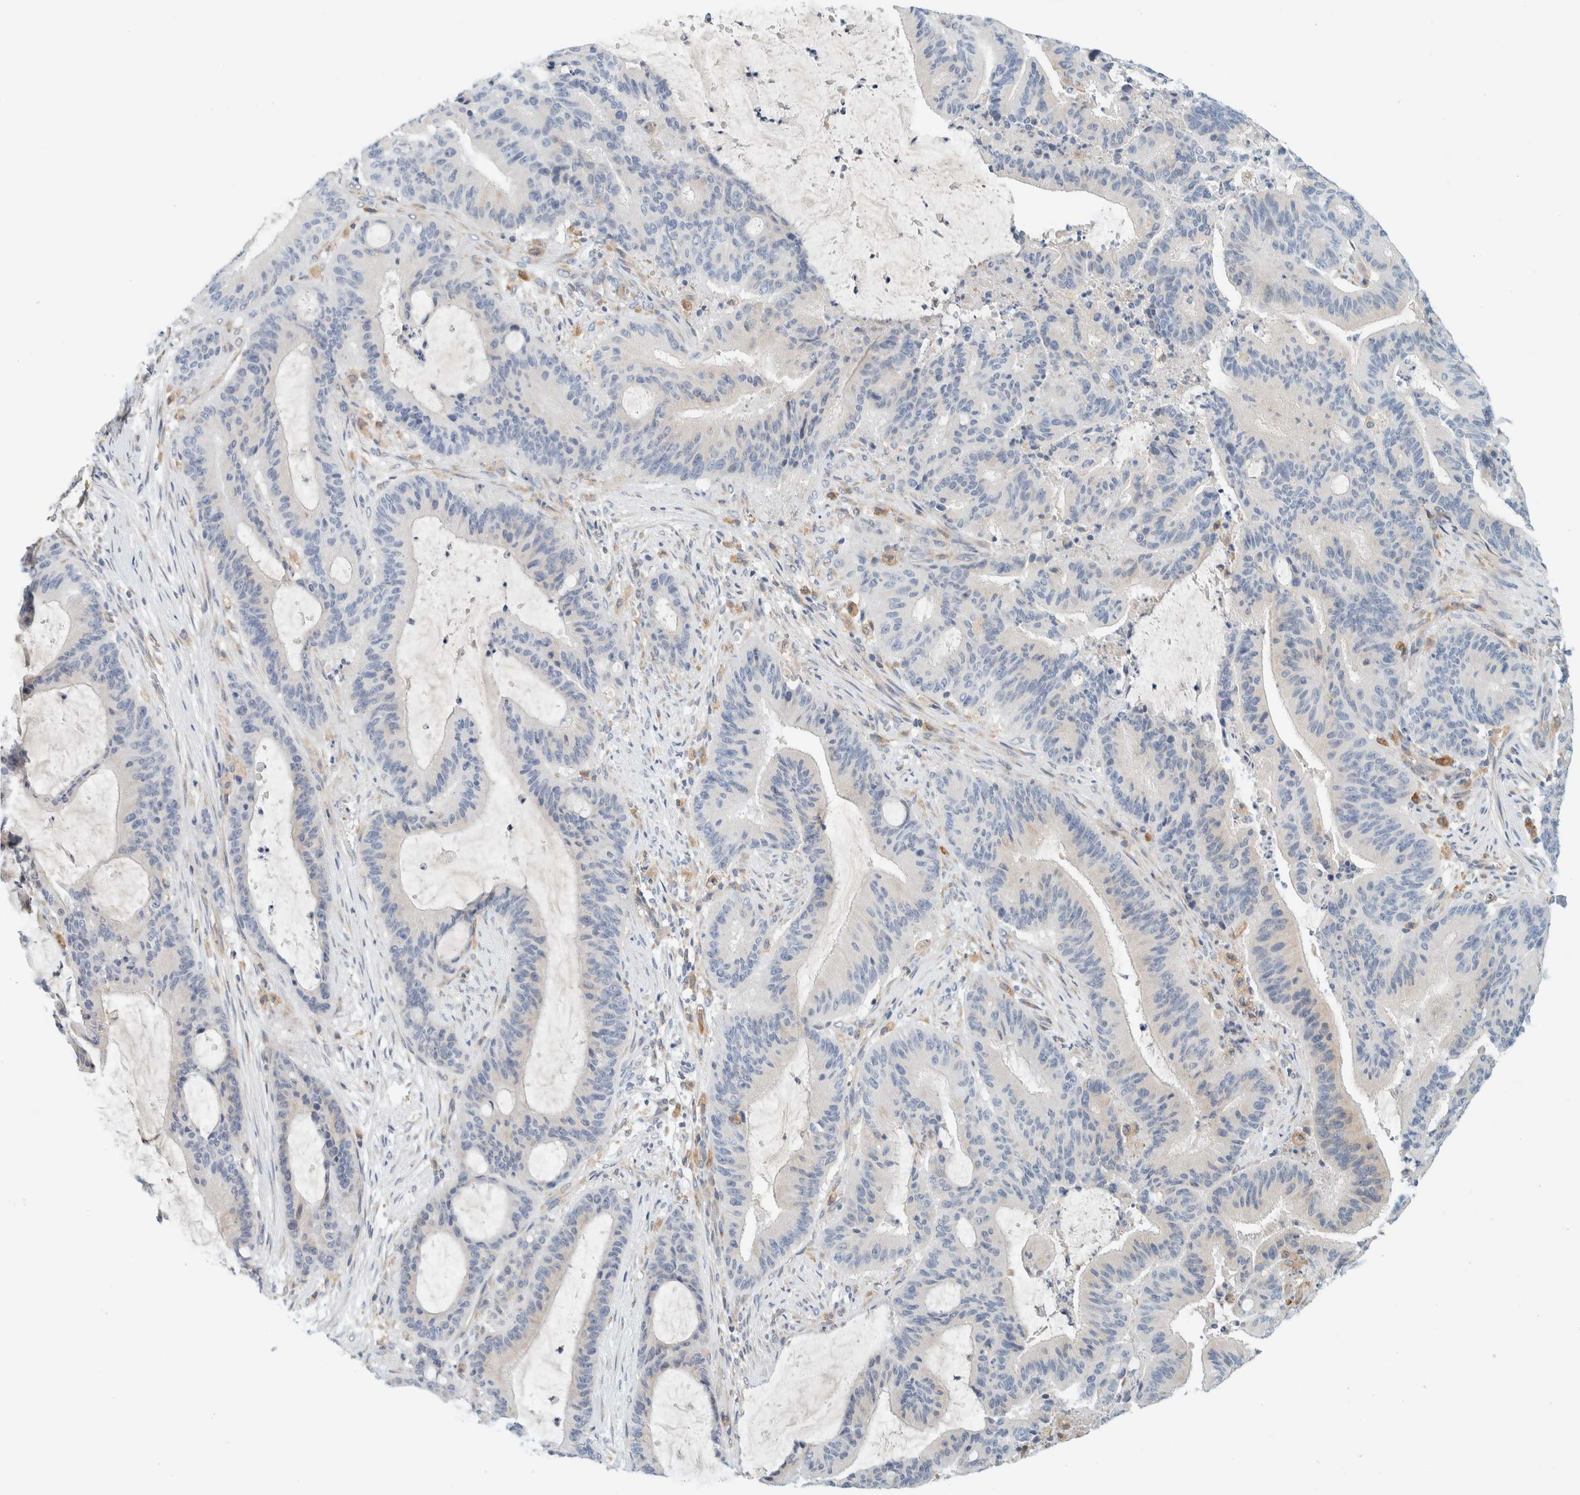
{"staining": {"intensity": "negative", "quantity": "none", "location": "none"}, "tissue": "liver cancer", "cell_type": "Tumor cells", "image_type": "cancer", "snomed": [{"axis": "morphology", "description": "Normal tissue, NOS"}, {"axis": "morphology", "description": "Cholangiocarcinoma"}, {"axis": "topography", "description": "Liver"}, {"axis": "topography", "description": "Peripheral nerve tissue"}], "caption": "Tumor cells are negative for brown protein staining in liver cancer. (DAB immunohistochemistry (IHC) visualized using brightfield microscopy, high magnification).", "gene": "SUMF2", "patient": {"sex": "female", "age": 73}}